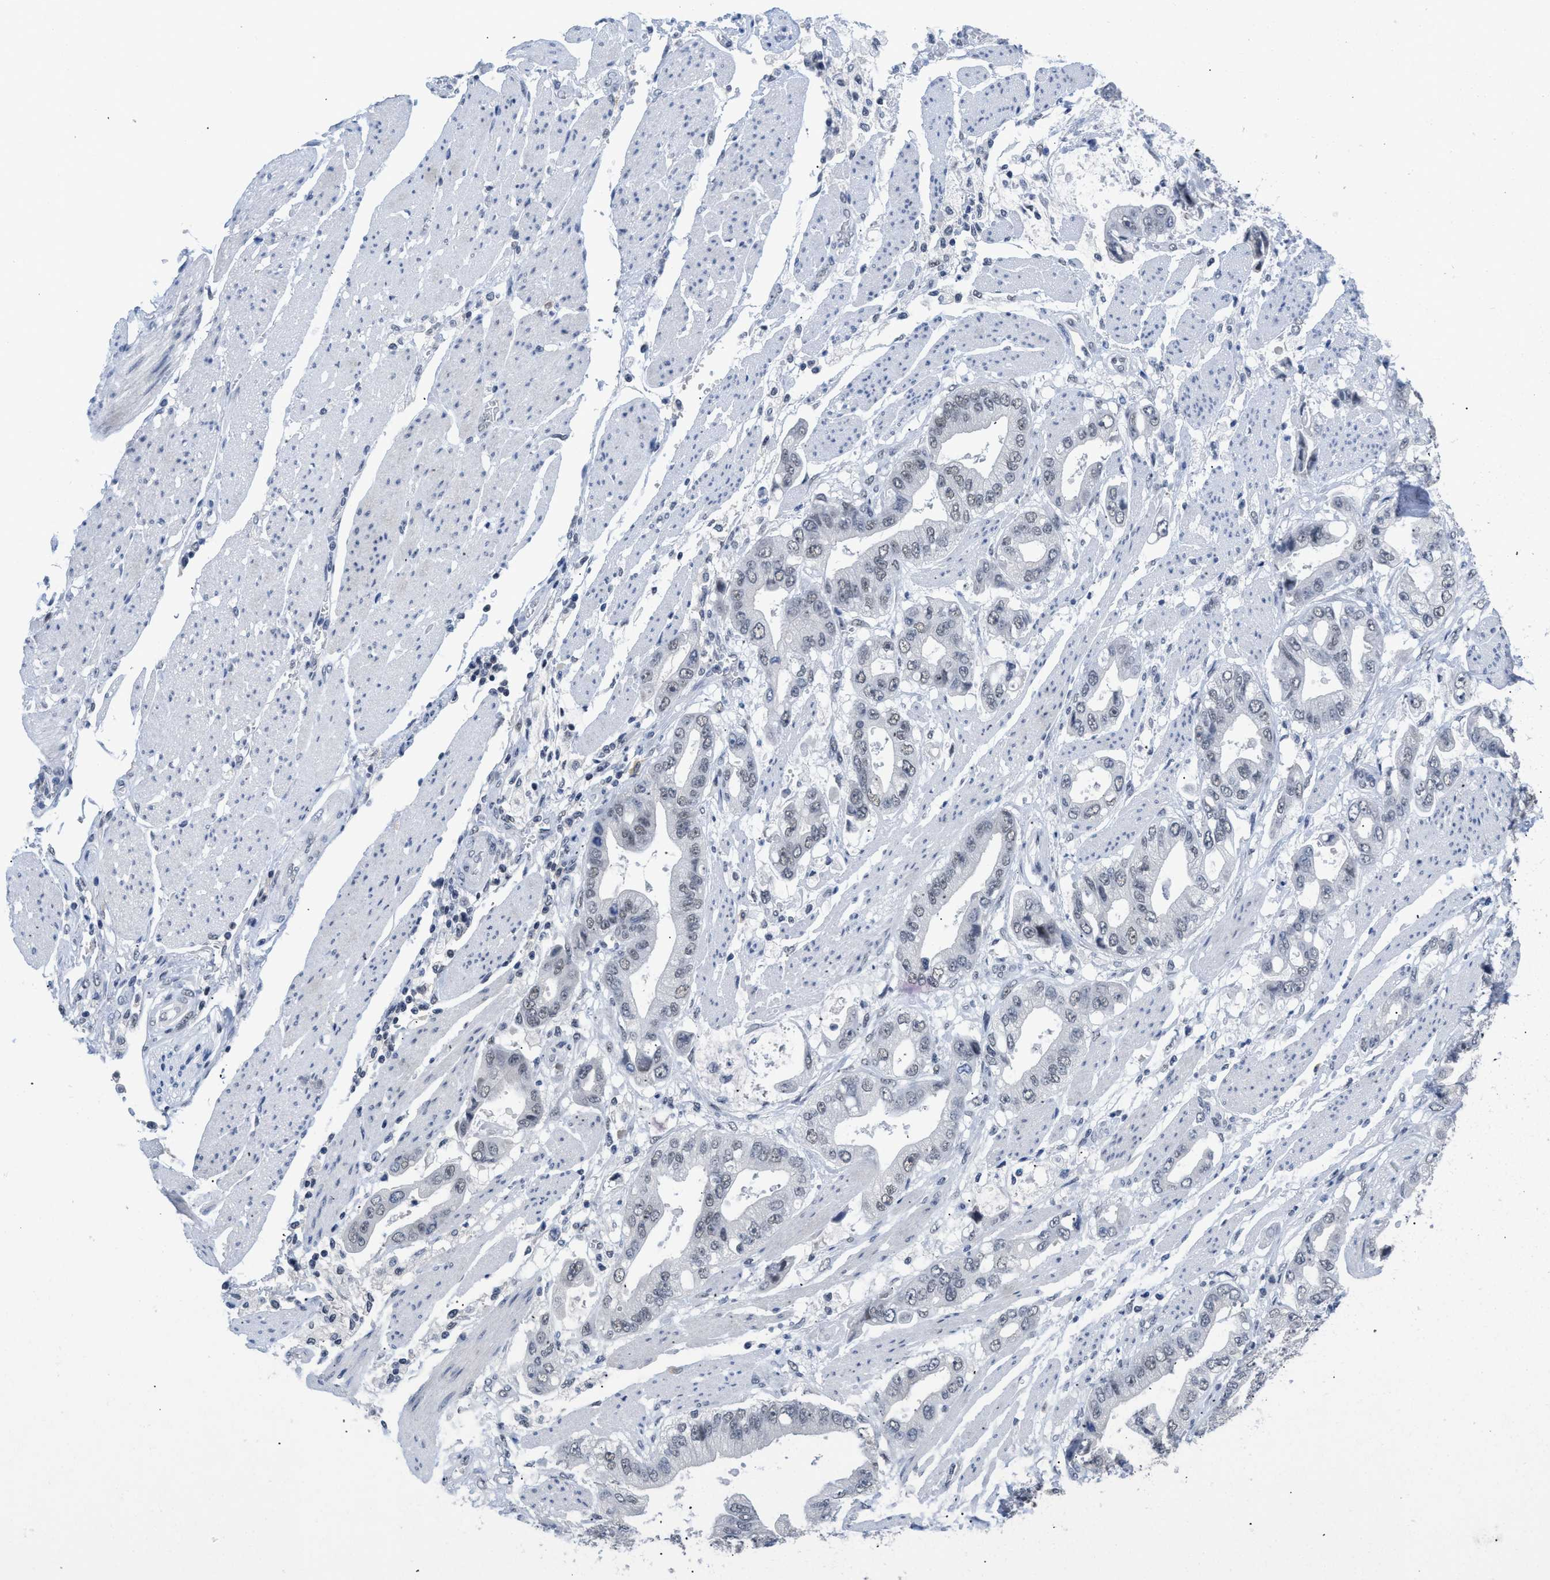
{"staining": {"intensity": "negative", "quantity": "none", "location": "none"}, "tissue": "stomach cancer", "cell_type": "Tumor cells", "image_type": "cancer", "snomed": [{"axis": "morphology", "description": "Normal tissue, NOS"}, {"axis": "morphology", "description": "Adenocarcinoma, NOS"}, {"axis": "topography", "description": "Stomach"}], "caption": "Stomach adenocarcinoma stained for a protein using immunohistochemistry shows no expression tumor cells.", "gene": "GGNBP2", "patient": {"sex": "male", "age": 62}}